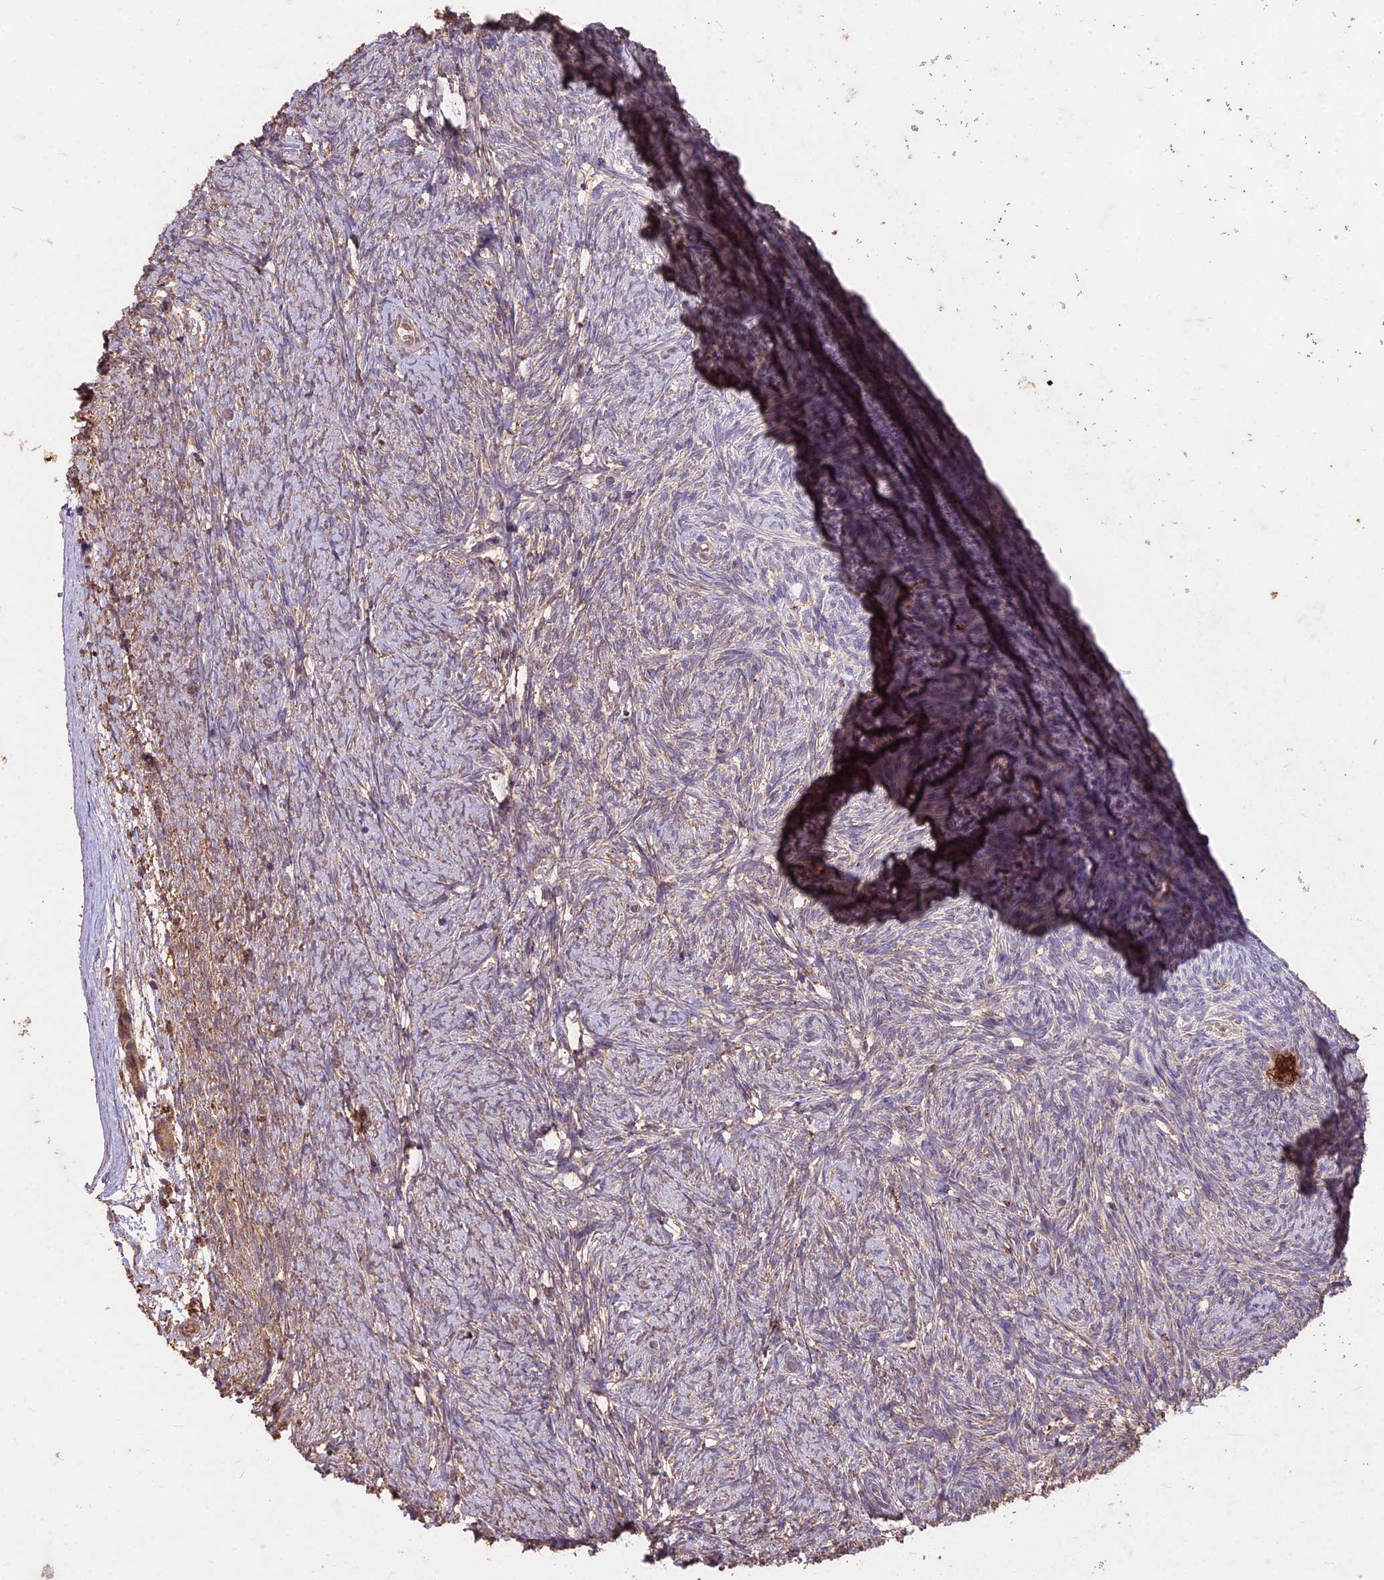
{"staining": {"intensity": "moderate", "quantity": ">75%", "location": "cytoplasmic/membranous"}, "tissue": "ovary", "cell_type": "Follicle cells", "image_type": "normal", "snomed": [{"axis": "morphology", "description": "Normal tissue, NOS"}, {"axis": "topography", "description": "Ovary"}], "caption": "DAB immunohistochemical staining of unremarkable ovary reveals moderate cytoplasmic/membranous protein positivity in about >75% of follicle cells.", "gene": "CEMIP2", "patient": {"sex": "female", "age": 44}}